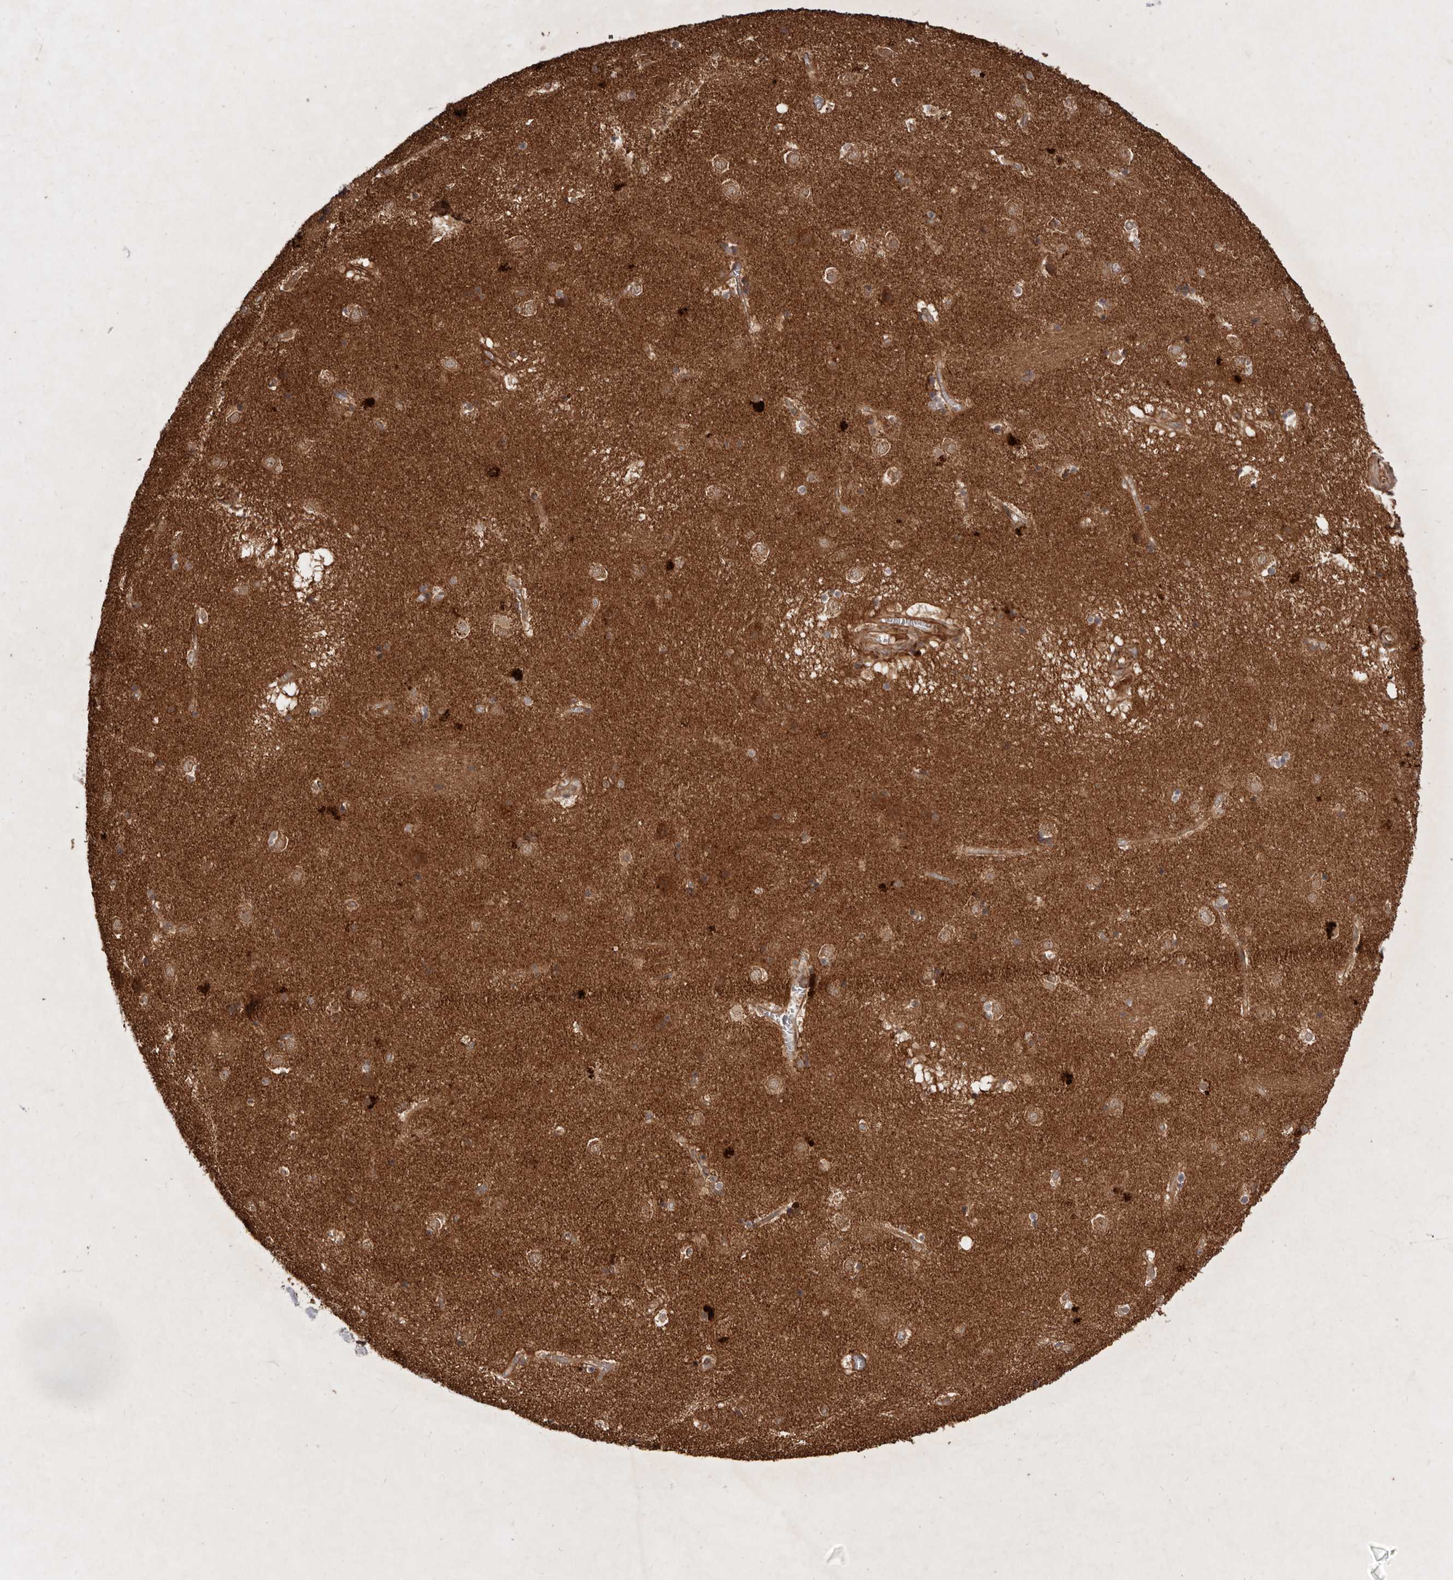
{"staining": {"intensity": "weak", "quantity": "<25%", "location": "cytoplasmic/membranous"}, "tissue": "caudate", "cell_type": "Glial cells", "image_type": "normal", "snomed": [{"axis": "morphology", "description": "Normal tissue, NOS"}, {"axis": "topography", "description": "Lateral ventricle wall"}], "caption": "The photomicrograph demonstrates no significant staining in glial cells of caudate. (DAB IHC visualized using brightfield microscopy, high magnification).", "gene": "STK36", "patient": {"sex": "male", "age": 70}}